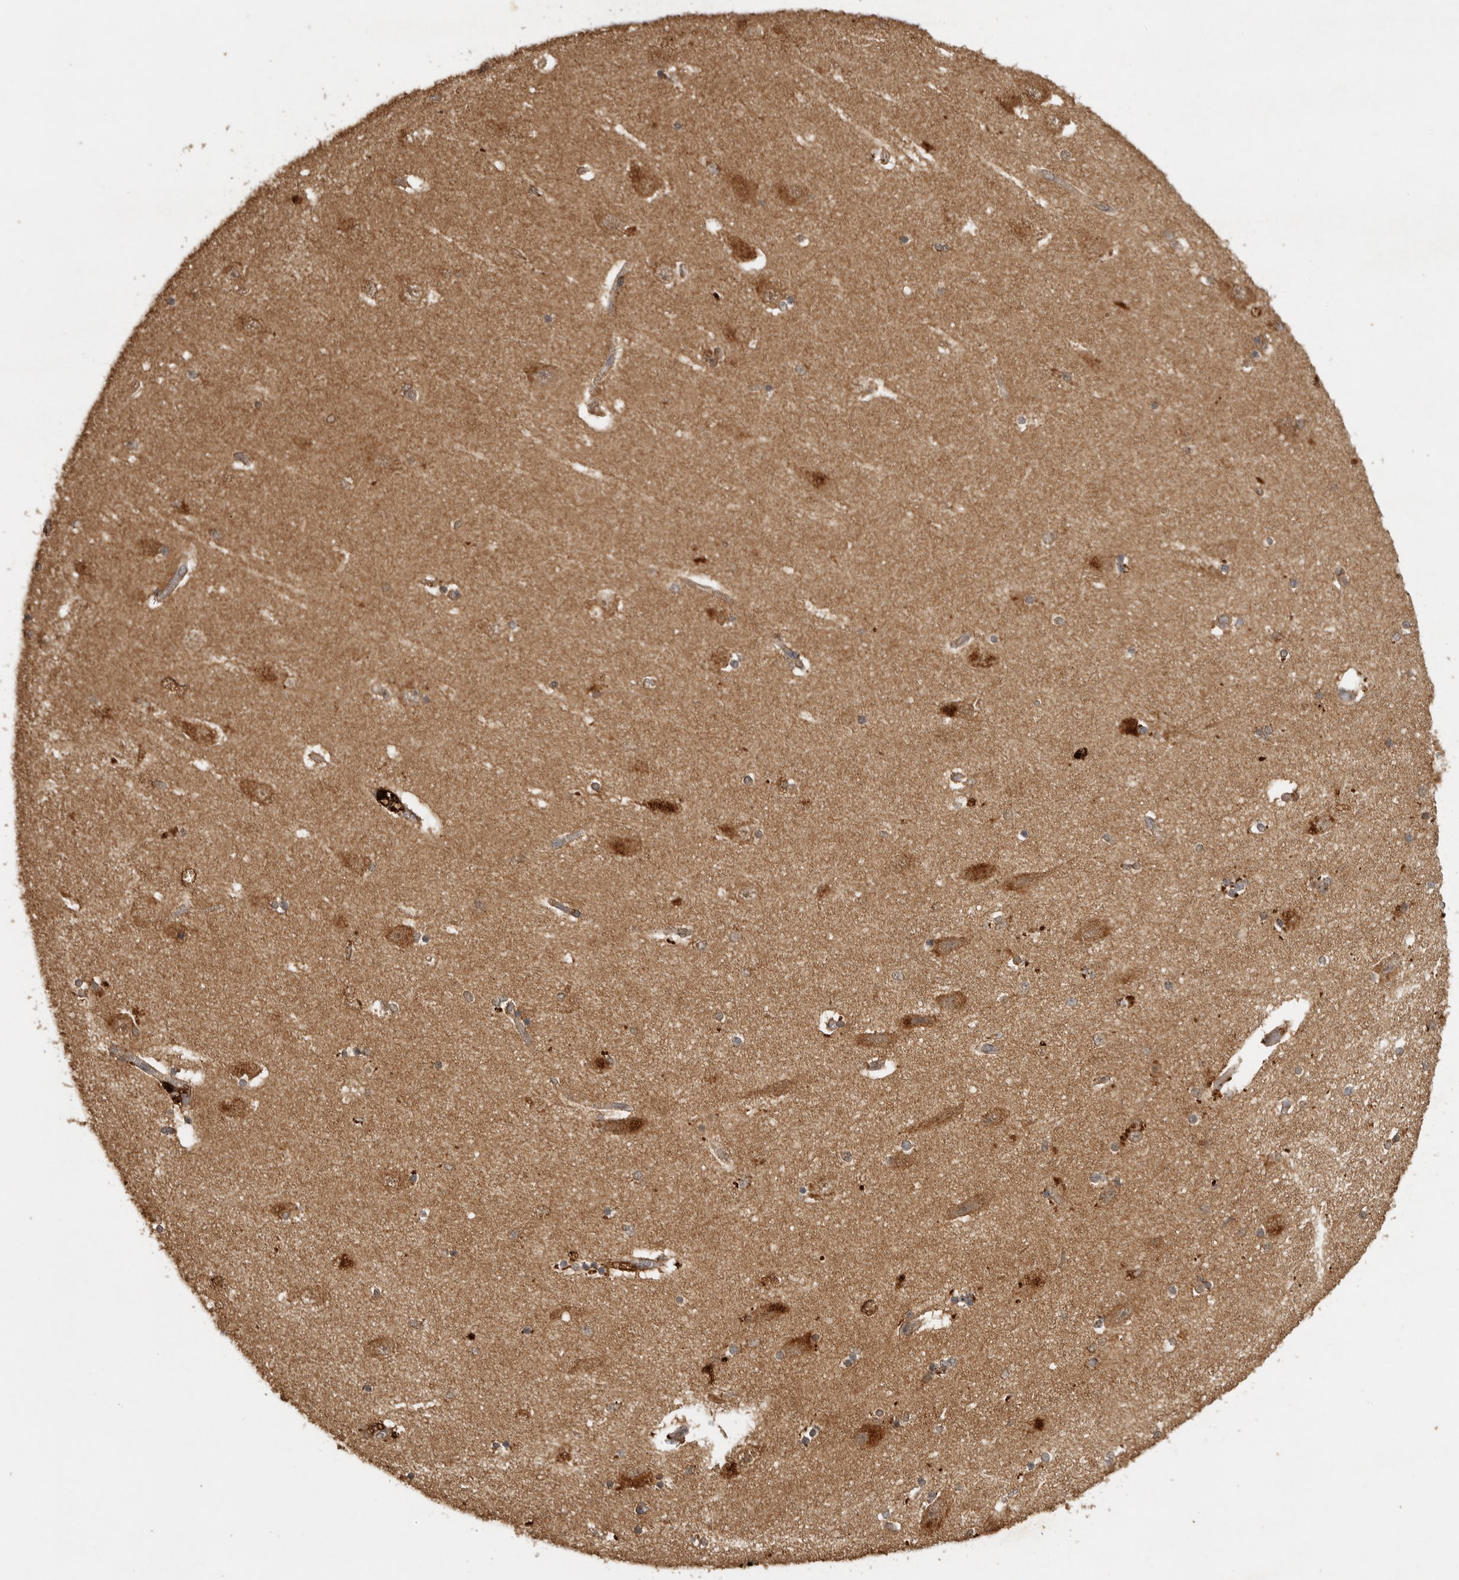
{"staining": {"intensity": "weak", "quantity": "25%-75%", "location": "cytoplasmic/membranous"}, "tissue": "hippocampus", "cell_type": "Glial cells", "image_type": "normal", "snomed": [{"axis": "morphology", "description": "Normal tissue, NOS"}, {"axis": "topography", "description": "Hippocampus"}], "caption": "High-power microscopy captured an immunohistochemistry photomicrograph of benign hippocampus, revealing weak cytoplasmic/membranous staining in about 25%-75% of glial cells.", "gene": "ICOSLG", "patient": {"sex": "female", "age": 54}}